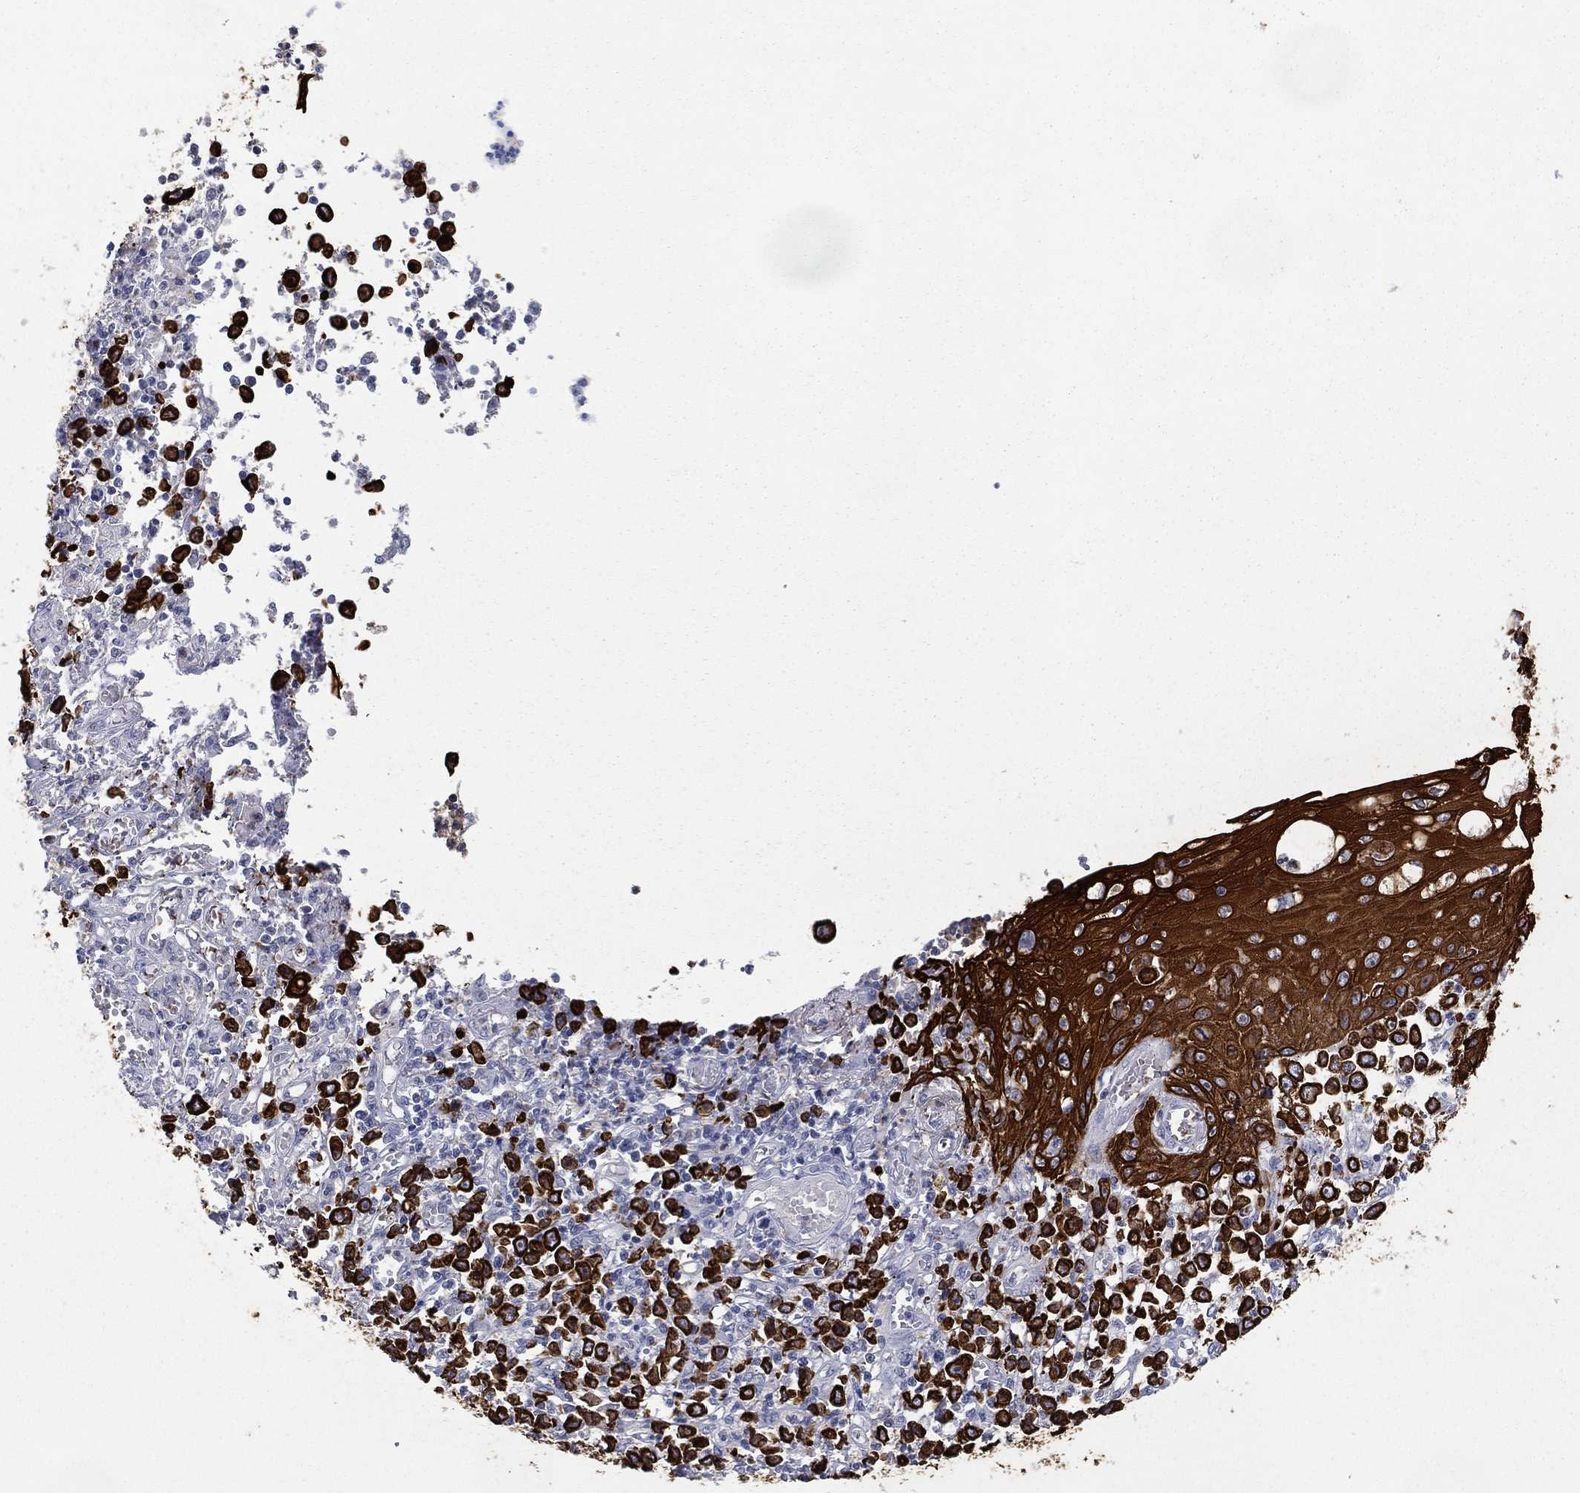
{"staining": {"intensity": "strong", "quantity": ">75%", "location": "cytoplasmic/membranous"}, "tissue": "stomach cancer", "cell_type": "Tumor cells", "image_type": "cancer", "snomed": [{"axis": "morphology", "description": "Adenocarcinoma, NOS"}, {"axis": "topography", "description": "Stomach, upper"}], "caption": "Stomach cancer stained with a protein marker displays strong staining in tumor cells.", "gene": "KRT7", "patient": {"sex": "male", "age": 70}}